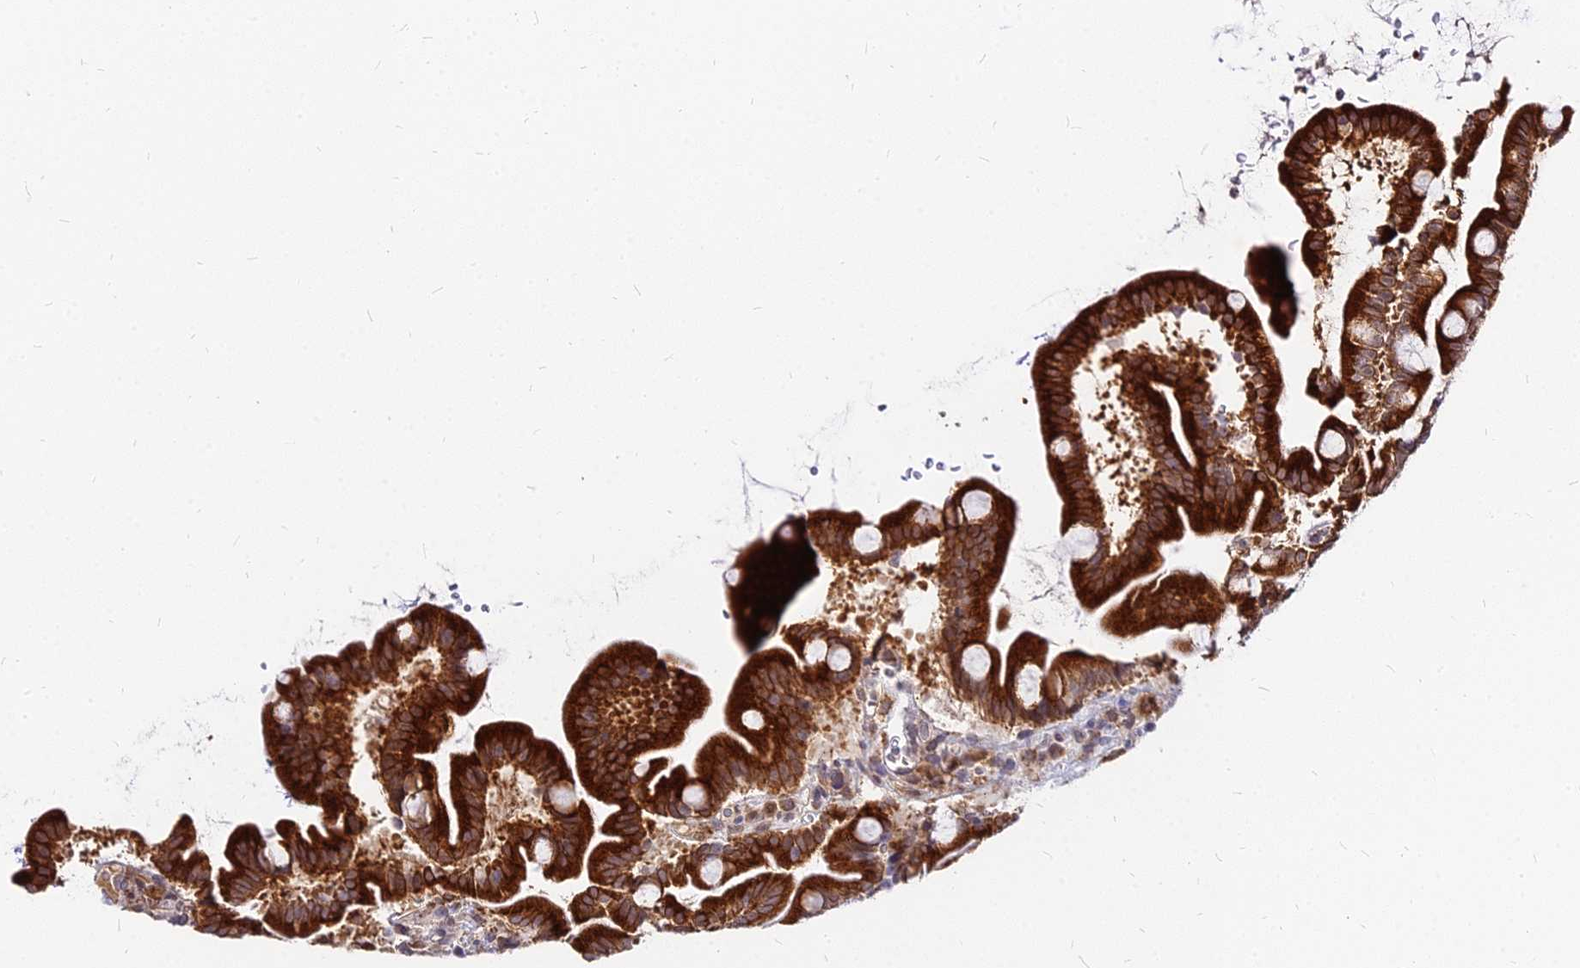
{"staining": {"intensity": "strong", "quantity": ">75%", "location": "cytoplasmic/membranous"}, "tissue": "small intestine", "cell_type": "Glandular cells", "image_type": "normal", "snomed": [{"axis": "morphology", "description": "Normal tissue, NOS"}, {"axis": "topography", "description": "Small intestine"}], "caption": "Immunohistochemical staining of unremarkable human small intestine demonstrates high levels of strong cytoplasmic/membranous positivity in about >75% of glandular cells.", "gene": "RNF121", "patient": {"sex": "female", "age": 68}}